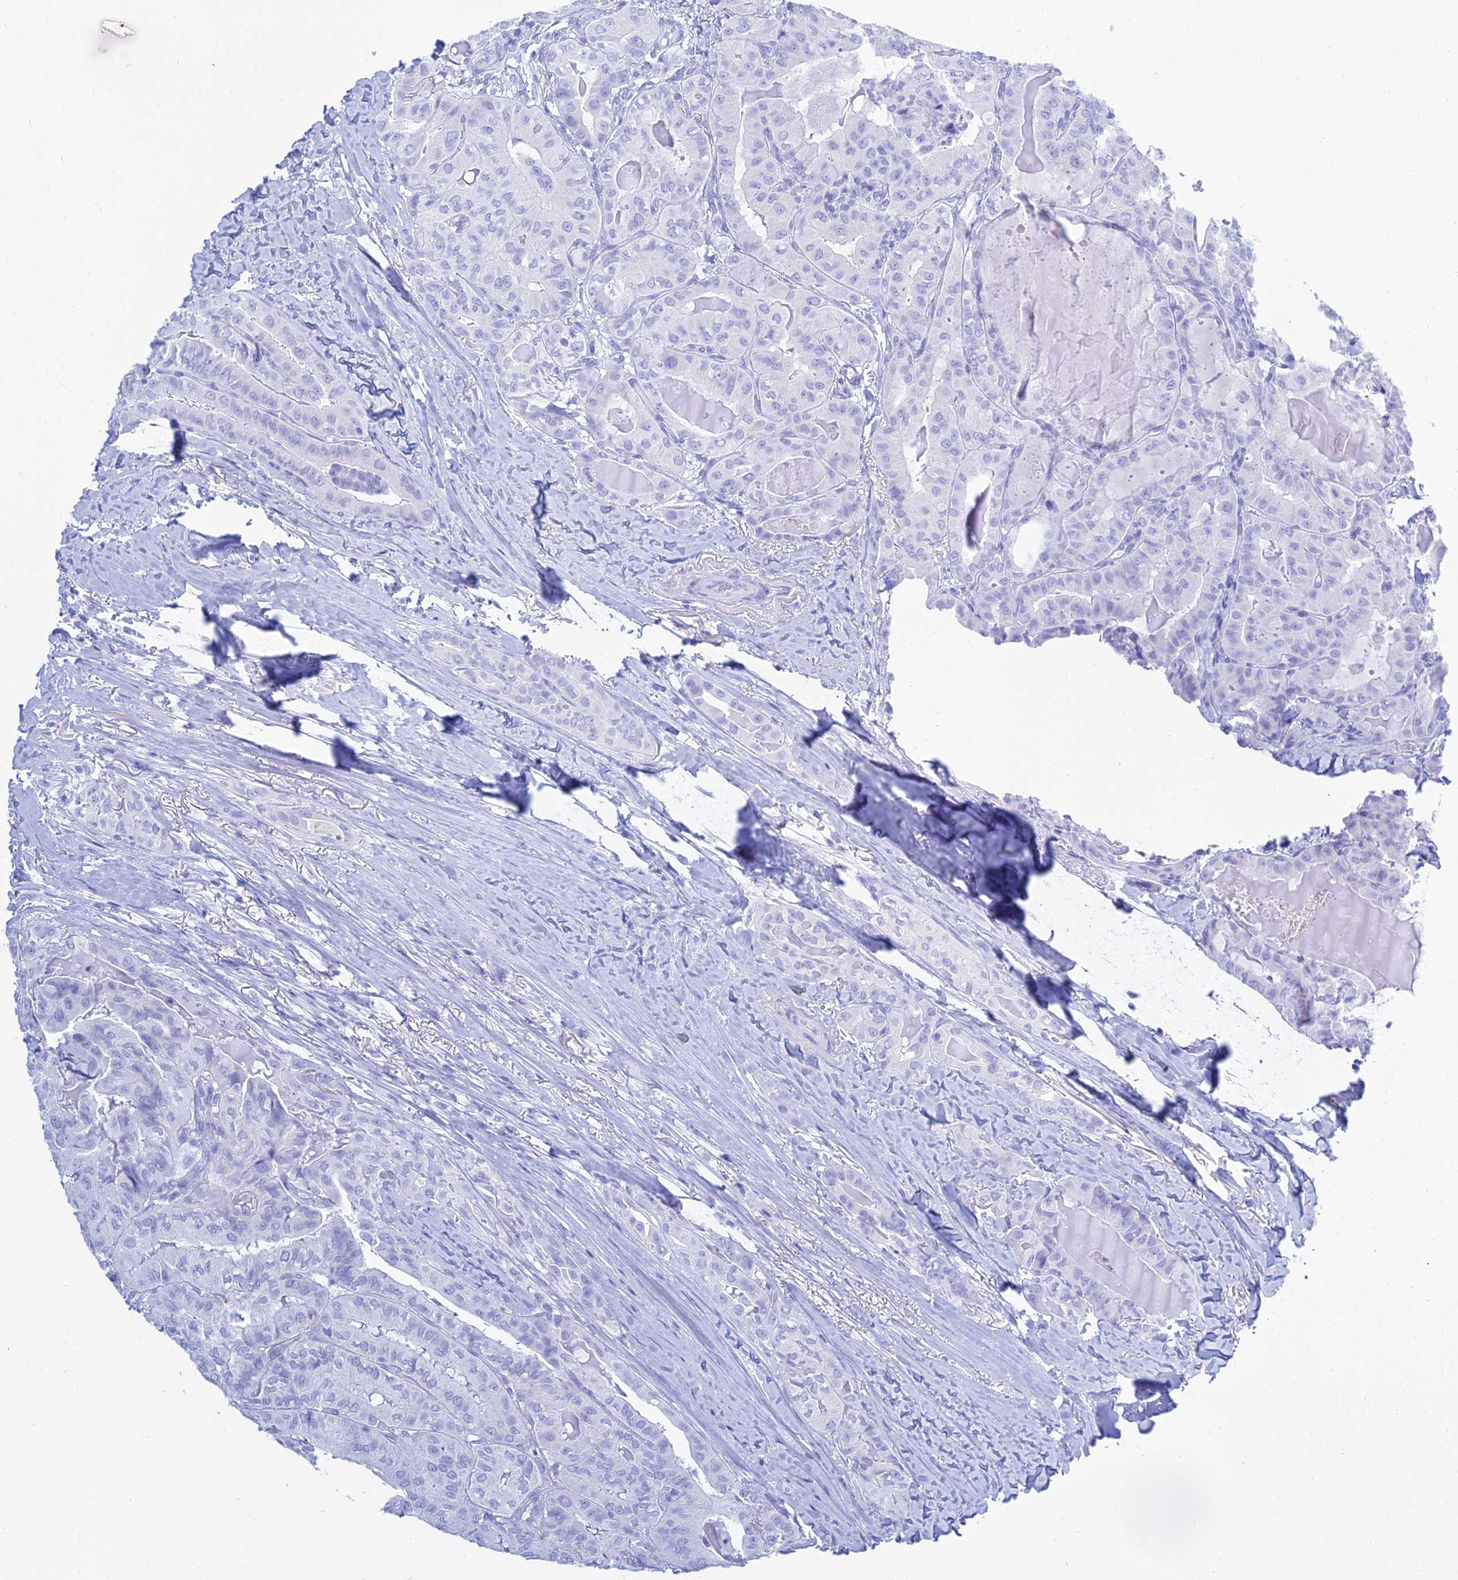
{"staining": {"intensity": "negative", "quantity": "none", "location": "none"}, "tissue": "thyroid cancer", "cell_type": "Tumor cells", "image_type": "cancer", "snomed": [{"axis": "morphology", "description": "Papillary adenocarcinoma, NOS"}, {"axis": "topography", "description": "Thyroid gland"}], "caption": "This is an immunohistochemistry micrograph of human thyroid cancer. There is no positivity in tumor cells.", "gene": "PATE4", "patient": {"sex": "female", "age": 68}}